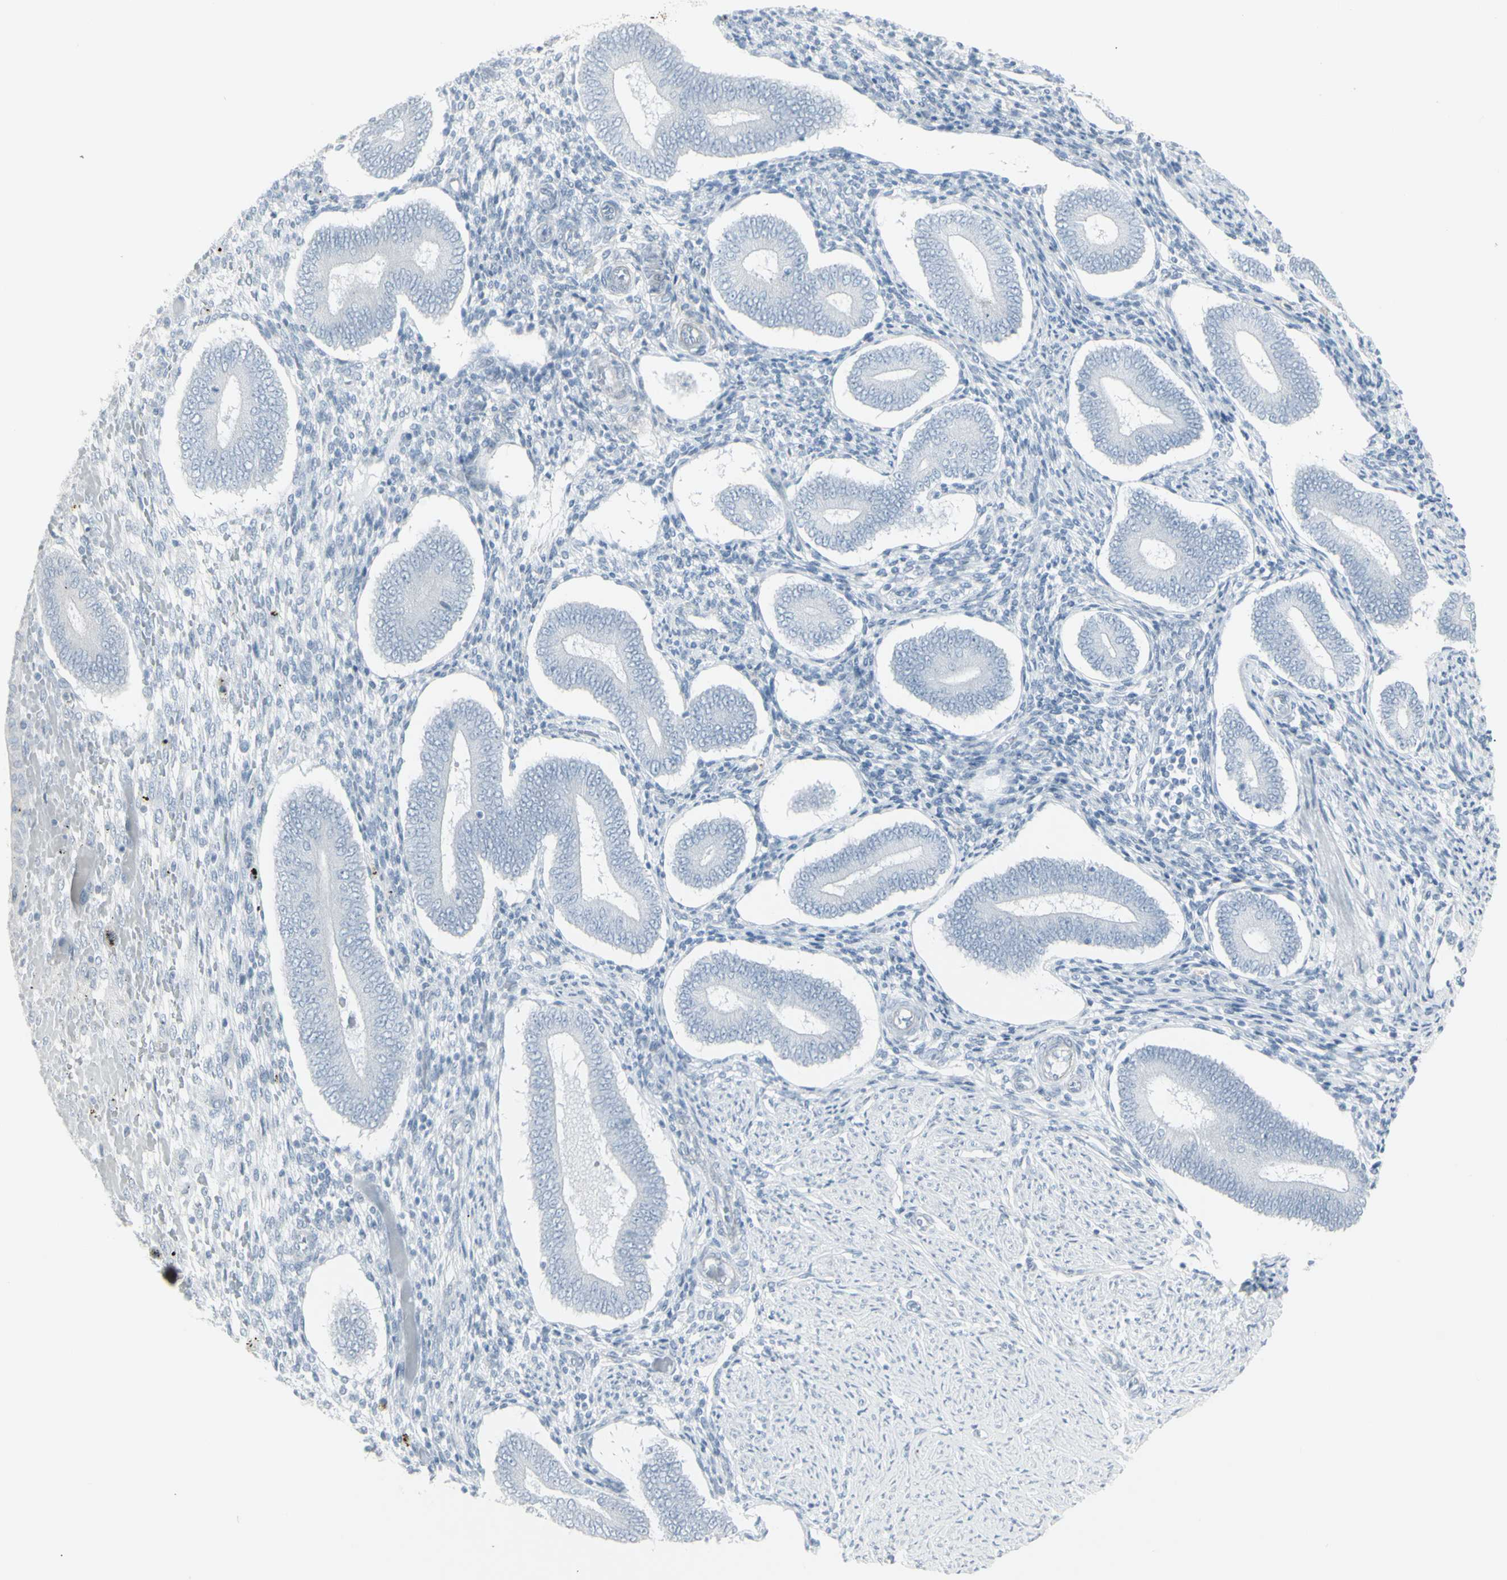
{"staining": {"intensity": "negative", "quantity": "none", "location": "none"}, "tissue": "endometrium", "cell_type": "Cells in endometrial stroma", "image_type": "normal", "snomed": [{"axis": "morphology", "description": "Normal tissue, NOS"}, {"axis": "topography", "description": "Endometrium"}], "caption": "Immunohistochemical staining of benign endometrium demonstrates no significant expression in cells in endometrial stroma.", "gene": "YBX2", "patient": {"sex": "female", "age": 42}}